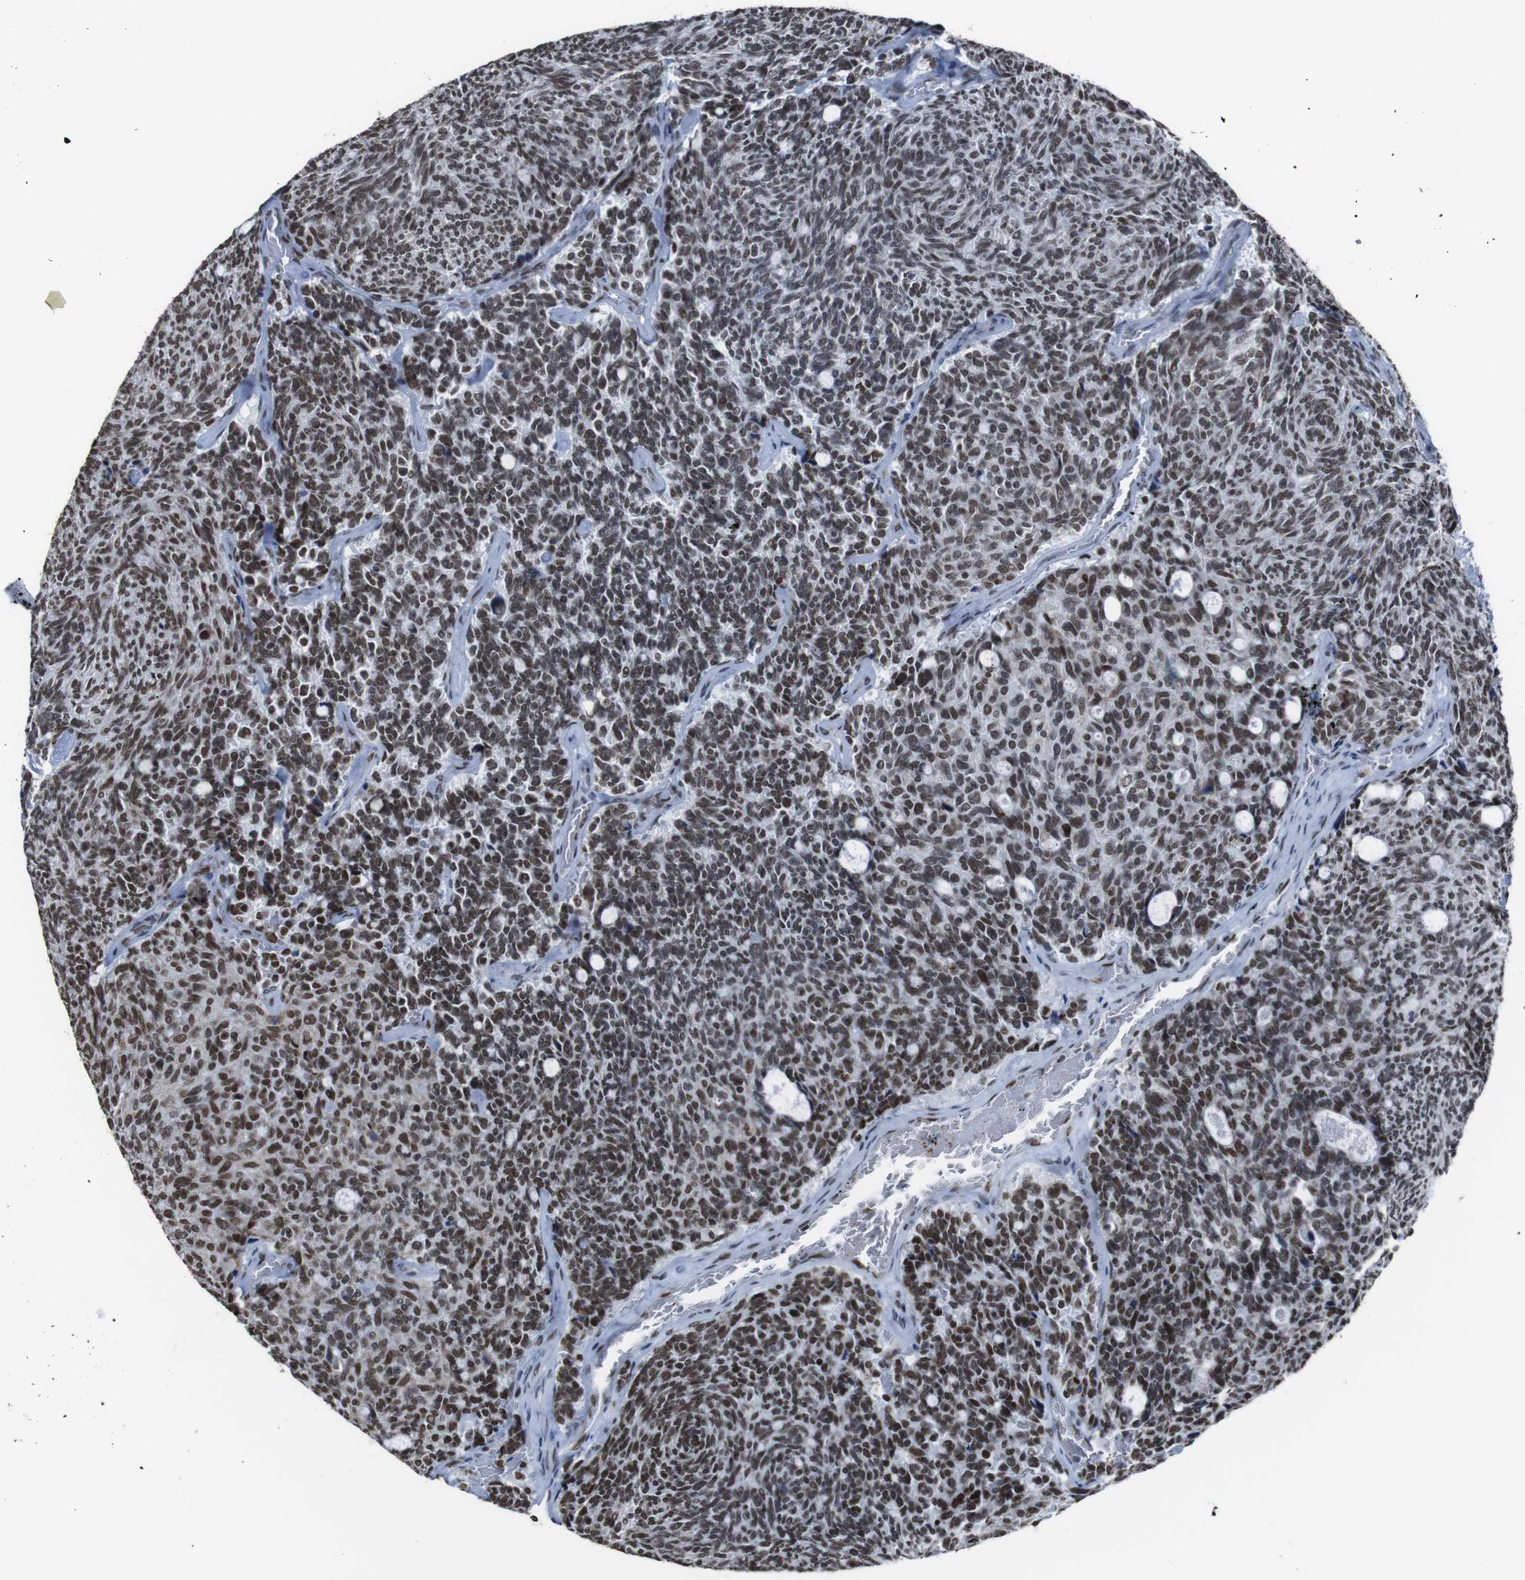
{"staining": {"intensity": "strong", "quantity": ">75%", "location": "nuclear"}, "tissue": "carcinoid", "cell_type": "Tumor cells", "image_type": "cancer", "snomed": [{"axis": "morphology", "description": "Carcinoid, malignant, NOS"}, {"axis": "topography", "description": "Pancreas"}], "caption": "Malignant carcinoid tissue demonstrates strong nuclear expression in about >75% of tumor cells", "gene": "ROMO1", "patient": {"sex": "female", "age": 54}}